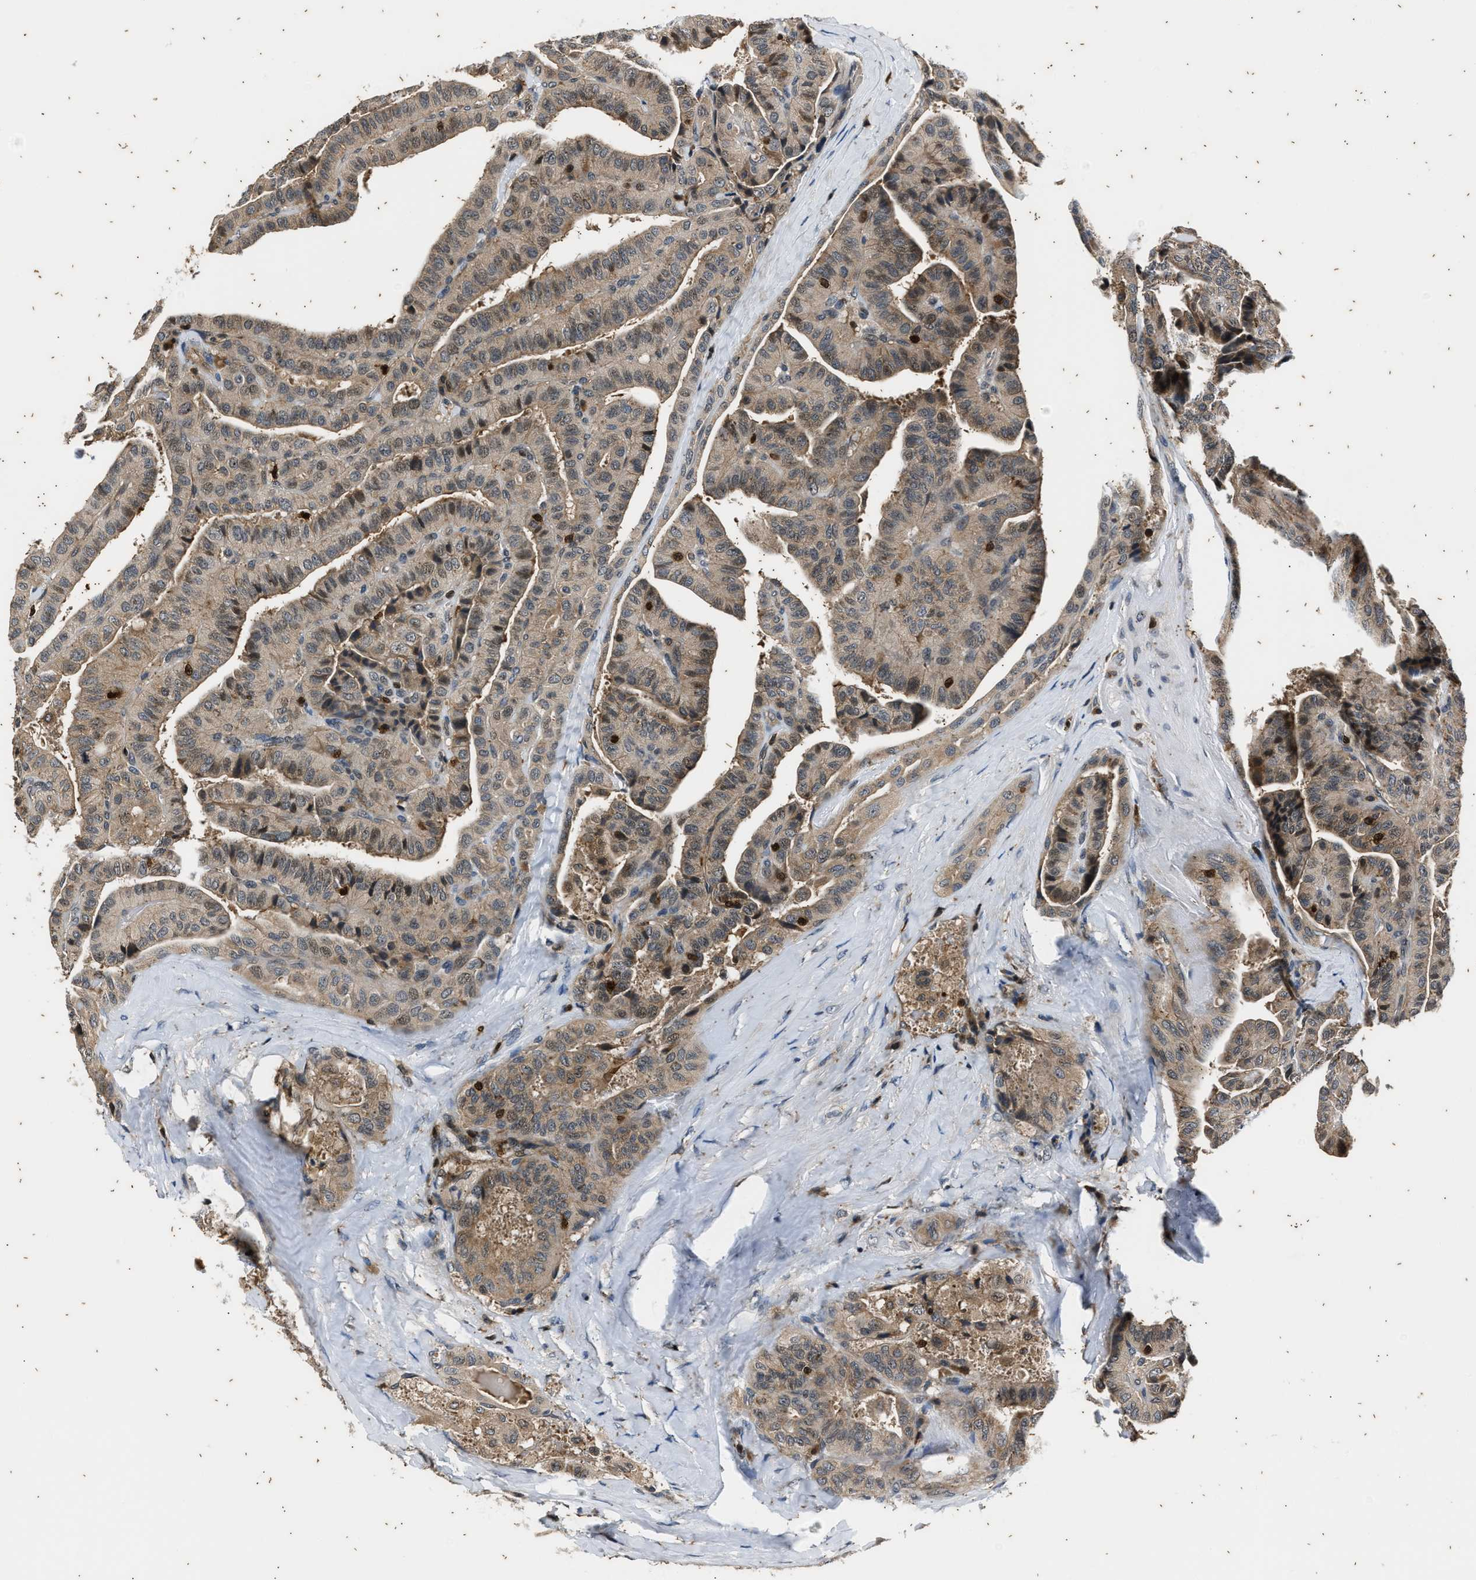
{"staining": {"intensity": "weak", "quantity": ">75%", "location": "cytoplasmic/membranous"}, "tissue": "thyroid cancer", "cell_type": "Tumor cells", "image_type": "cancer", "snomed": [{"axis": "morphology", "description": "Papillary adenocarcinoma, NOS"}, {"axis": "topography", "description": "Thyroid gland"}], "caption": "Weak cytoplasmic/membranous expression is identified in about >75% of tumor cells in thyroid cancer (papillary adenocarcinoma).", "gene": "PTPN7", "patient": {"sex": "male", "age": 77}}